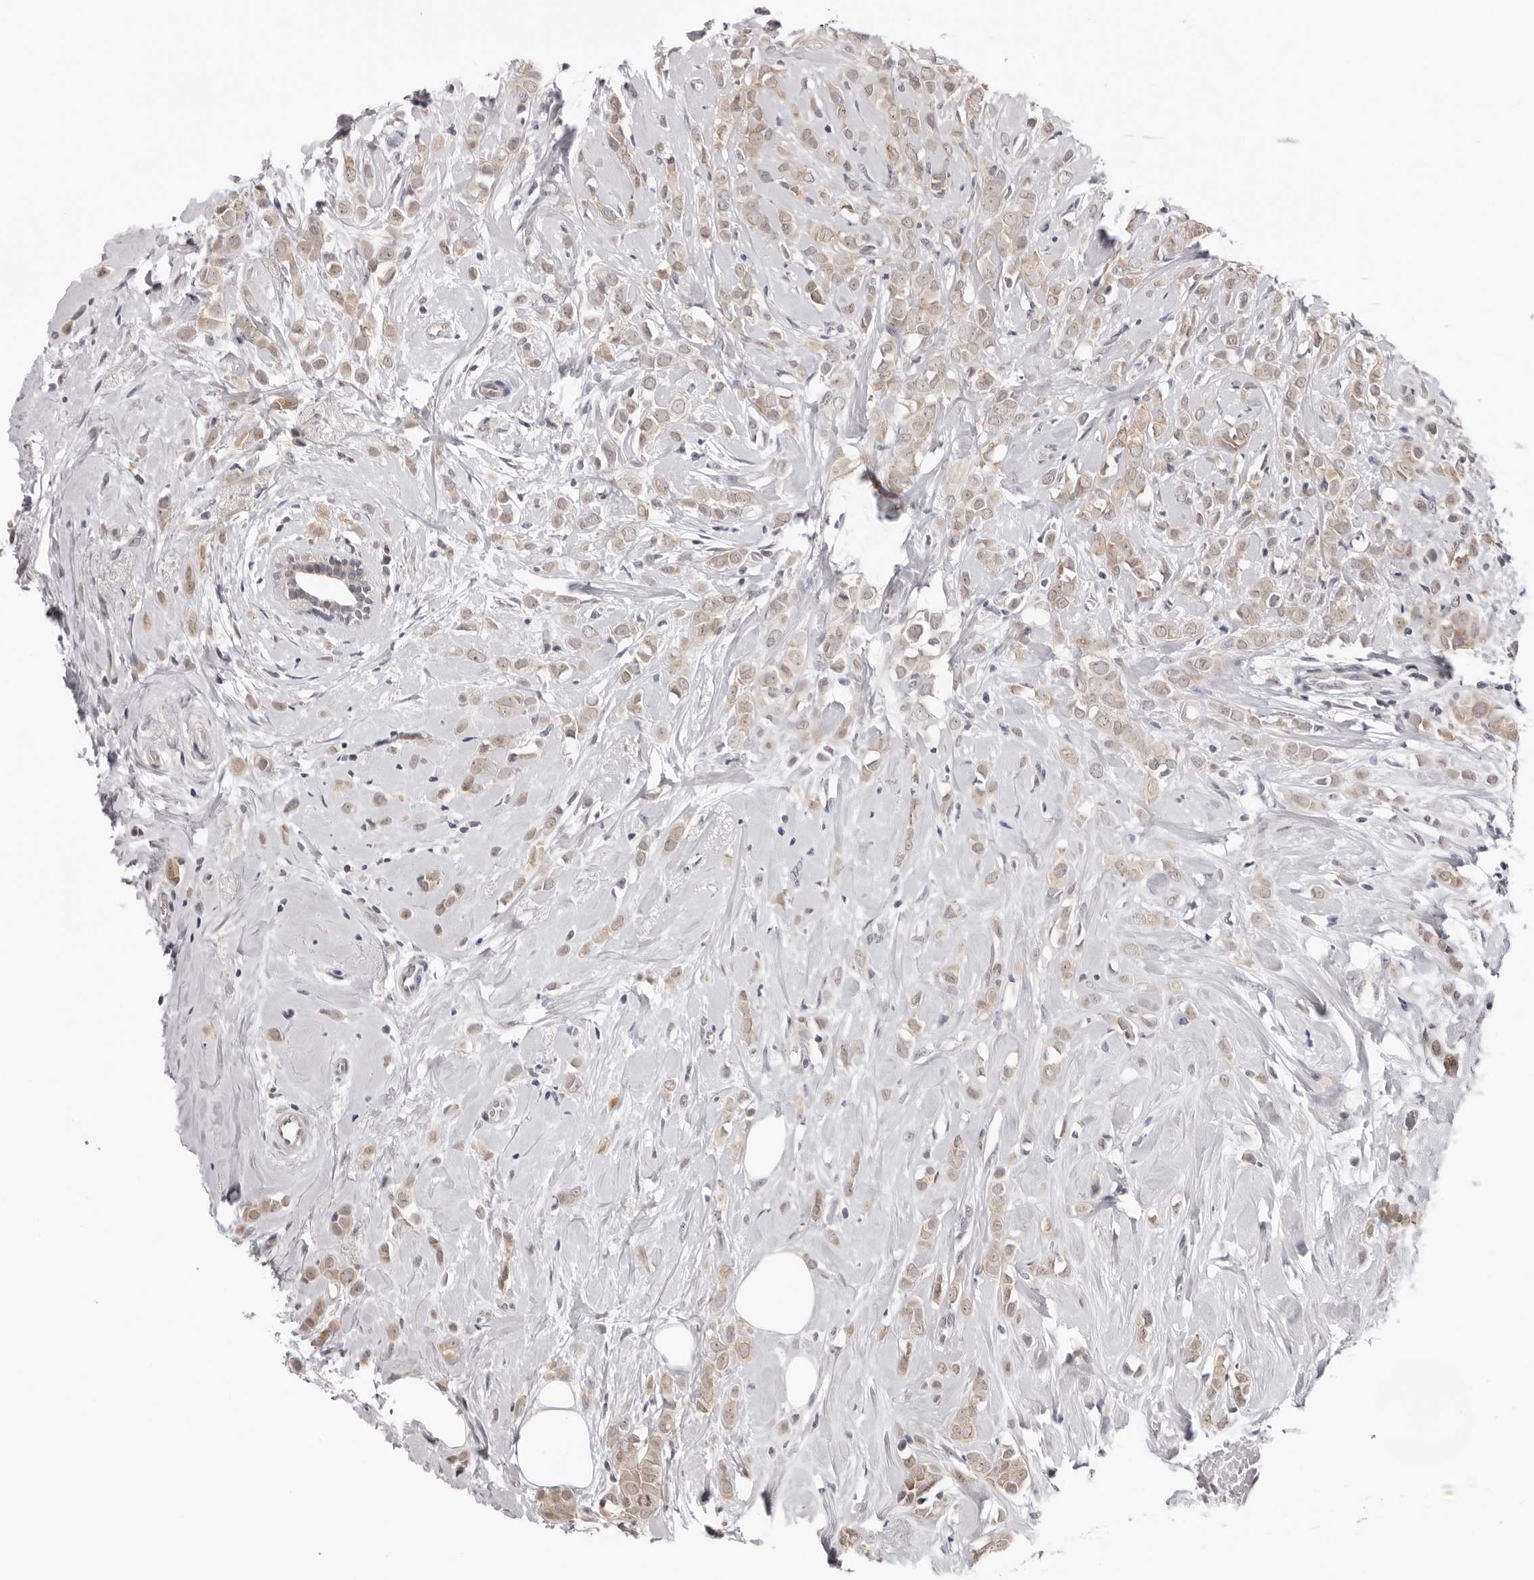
{"staining": {"intensity": "weak", "quantity": "<25%", "location": "cytoplasmic/membranous,nuclear"}, "tissue": "breast cancer", "cell_type": "Tumor cells", "image_type": "cancer", "snomed": [{"axis": "morphology", "description": "Lobular carcinoma"}, {"axis": "topography", "description": "Breast"}], "caption": "Tumor cells are negative for brown protein staining in breast lobular carcinoma. Brightfield microscopy of IHC stained with DAB (brown) and hematoxylin (blue), captured at high magnification.", "gene": "PRUNE1", "patient": {"sex": "female", "age": 47}}